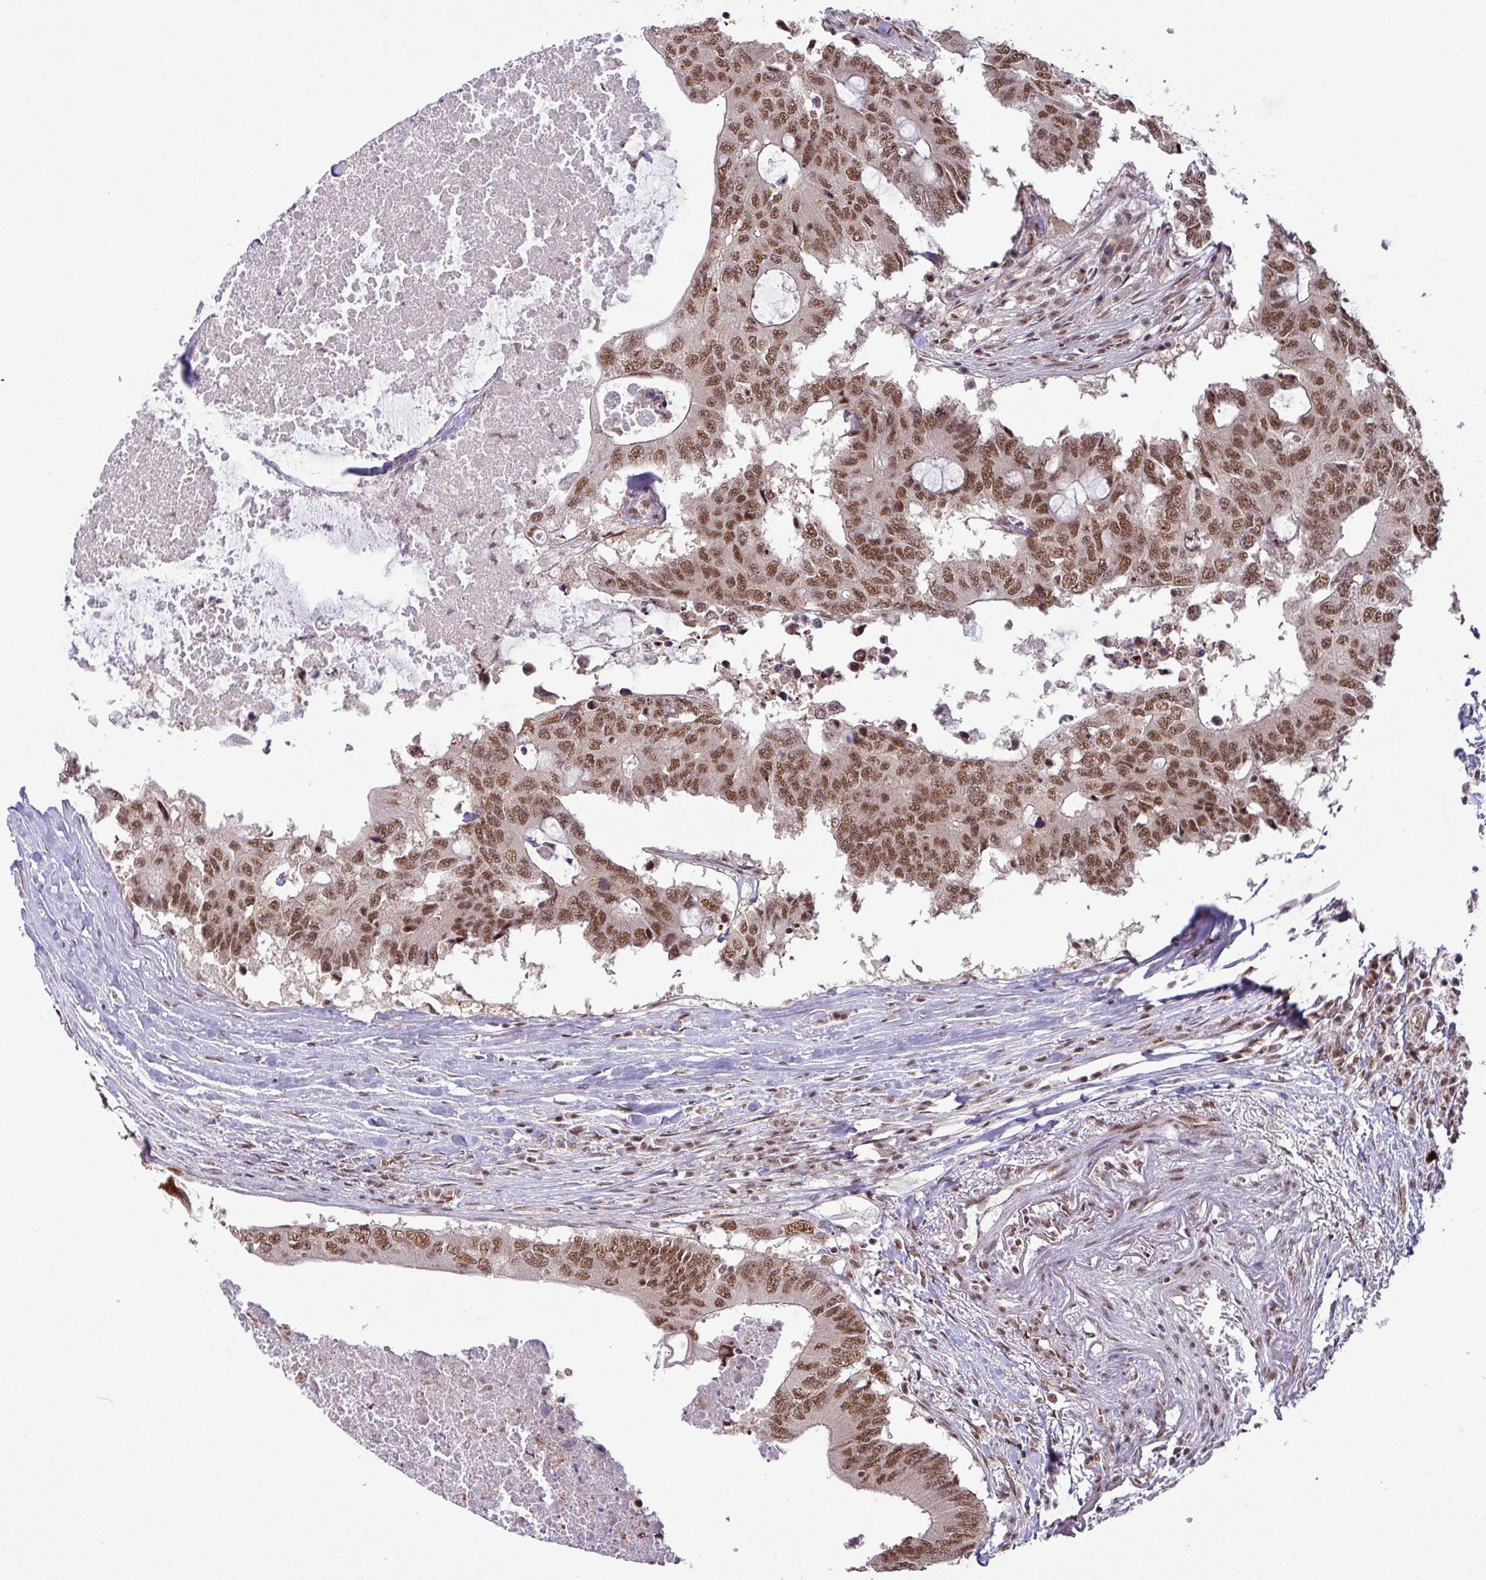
{"staining": {"intensity": "moderate", "quantity": ">75%", "location": "nuclear"}, "tissue": "colorectal cancer", "cell_type": "Tumor cells", "image_type": "cancer", "snomed": [{"axis": "morphology", "description": "Adenocarcinoma, NOS"}, {"axis": "topography", "description": "Colon"}], "caption": "The image displays a brown stain indicating the presence of a protein in the nuclear of tumor cells in colorectal cancer.", "gene": "SRSF2", "patient": {"sex": "male", "age": 71}}